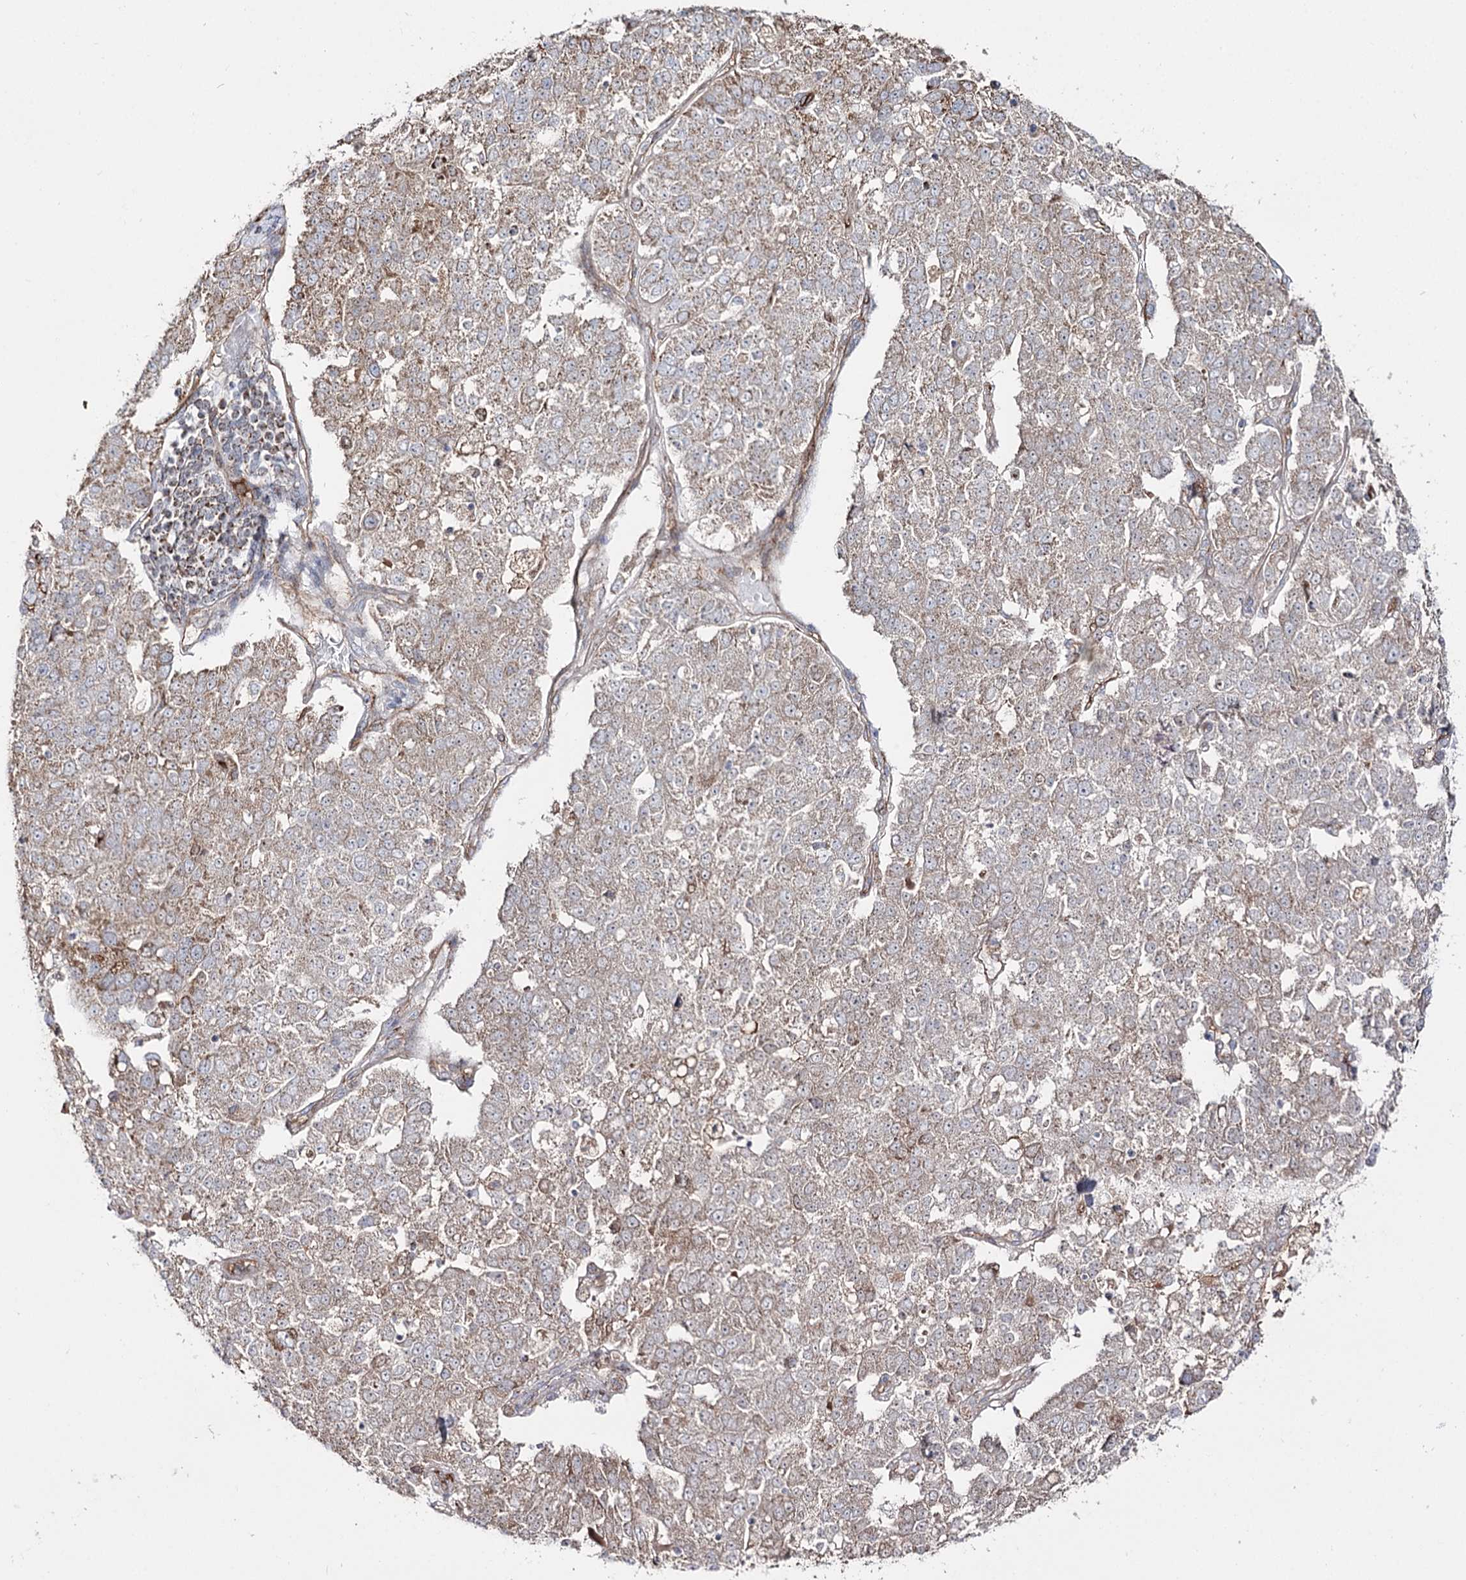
{"staining": {"intensity": "moderate", "quantity": "<25%", "location": "cytoplasmic/membranous"}, "tissue": "pancreatic cancer", "cell_type": "Tumor cells", "image_type": "cancer", "snomed": [{"axis": "morphology", "description": "Adenocarcinoma, NOS"}, {"axis": "topography", "description": "Pancreas"}], "caption": "The histopathology image reveals staining of pancreatic cancer (adenocarcinoma), revealing moderate cytoplasmic/membranous protein expression (brown color) within tumor cells. The staining was performed using DAB (3,3'-diaminobenzidine) to visualize the protein expression in brown, while the nuclei were stained in blue with hematoxylin (Magnification: 20x).", "gene": "CBR4", "patient": {"sex": "female", "age": 61}}